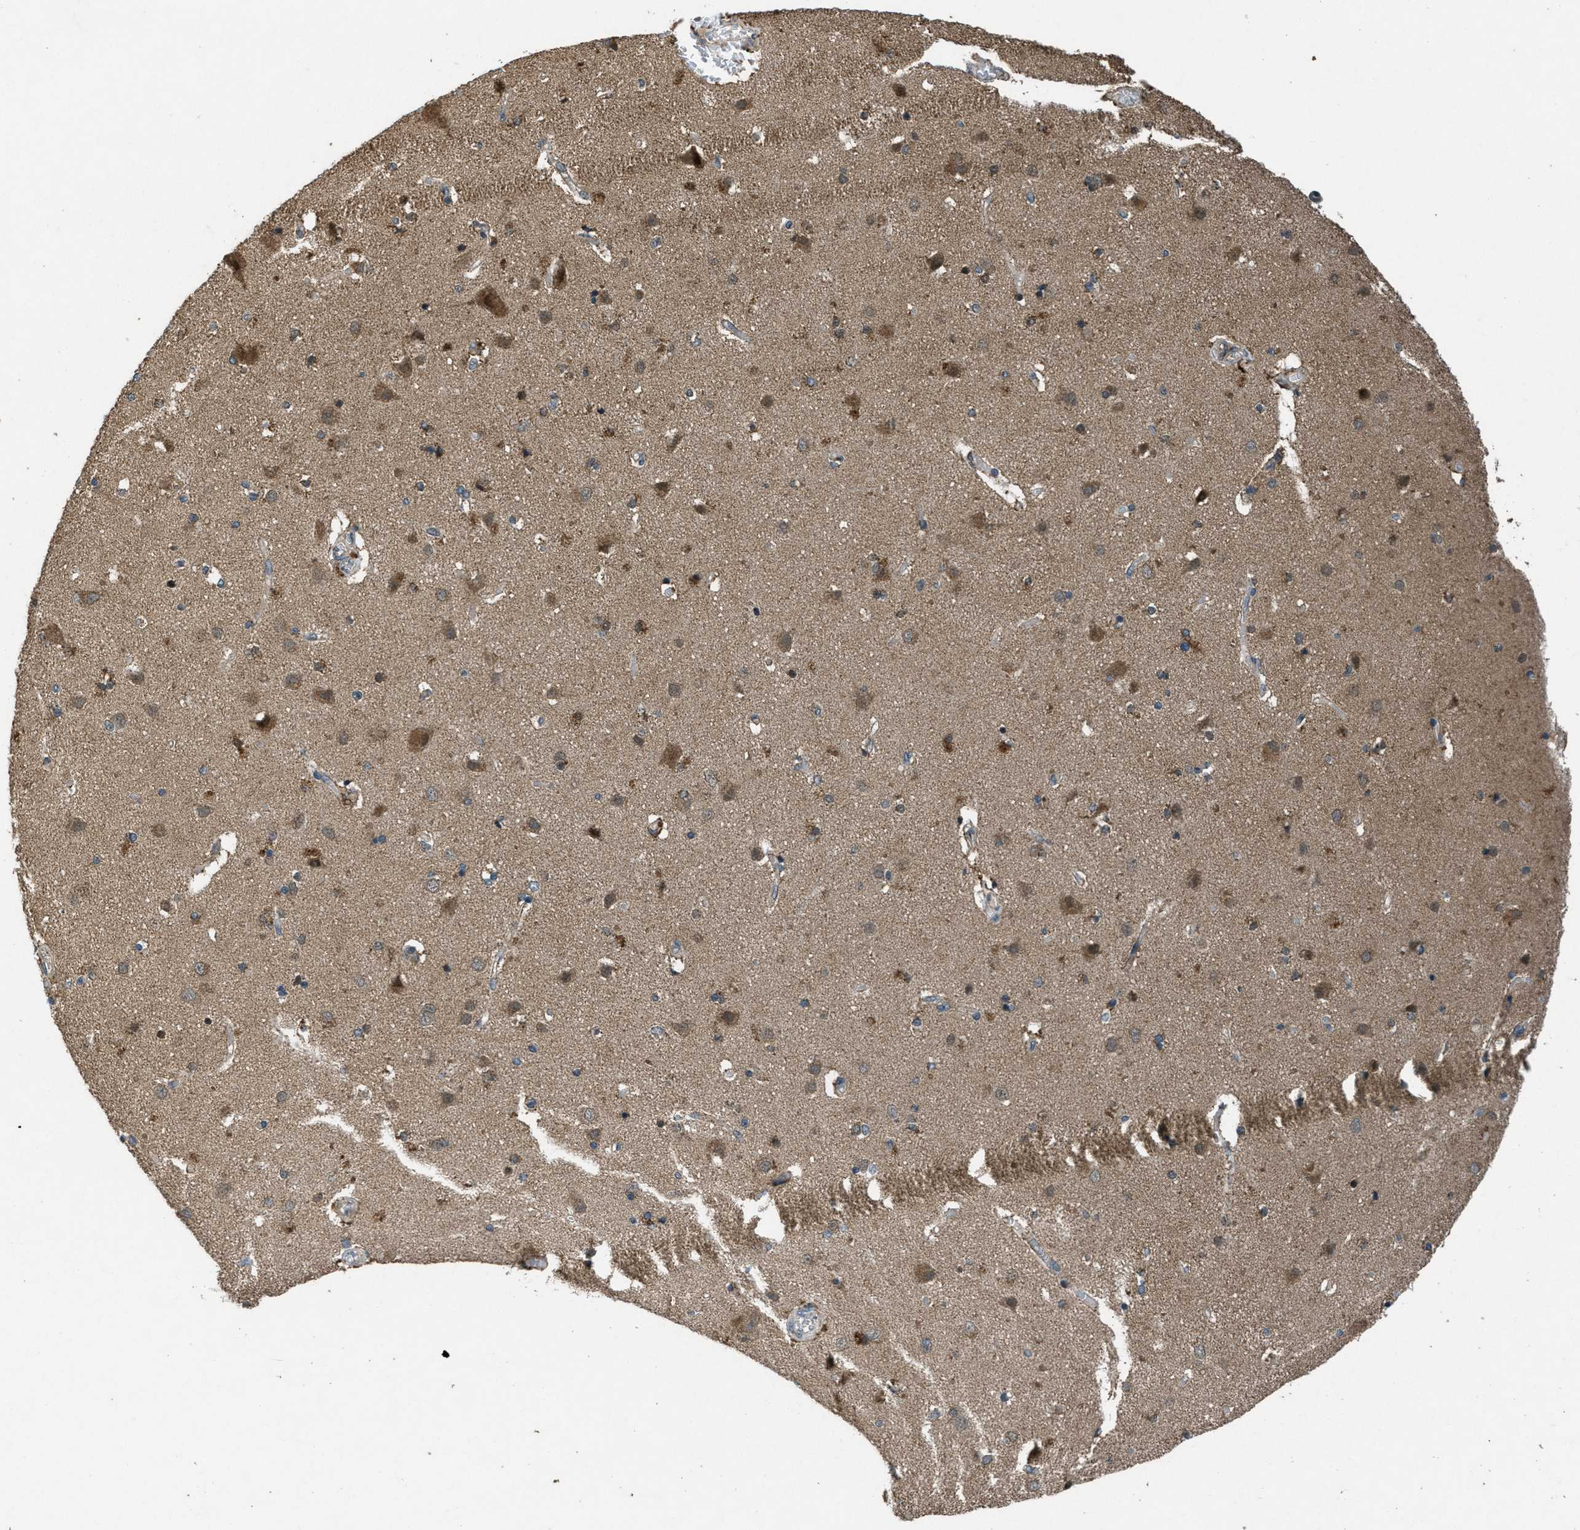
{"staining": {"intensity": "negative", "quantity": "none", "location": "none"}, "tissue": "cerebral cortex", "cell_type": "Endothelial cells", "image_type": "normal", "snomed": [{"axis": "morphology", "description": "Normal tissue, NOS"}, {"axis": "topography", "description": "Cerebral cortex"}], "caption": "Photomicrograph shows no significant protein expression in endothelial cells of normal cerebral cortex. (DAB (3,3'-diaminobenzidine) immunohistochemistry (IHC), high magnification).", "gene": "PPP1R15A", "patient": {"sex": "female", "age": 54}}